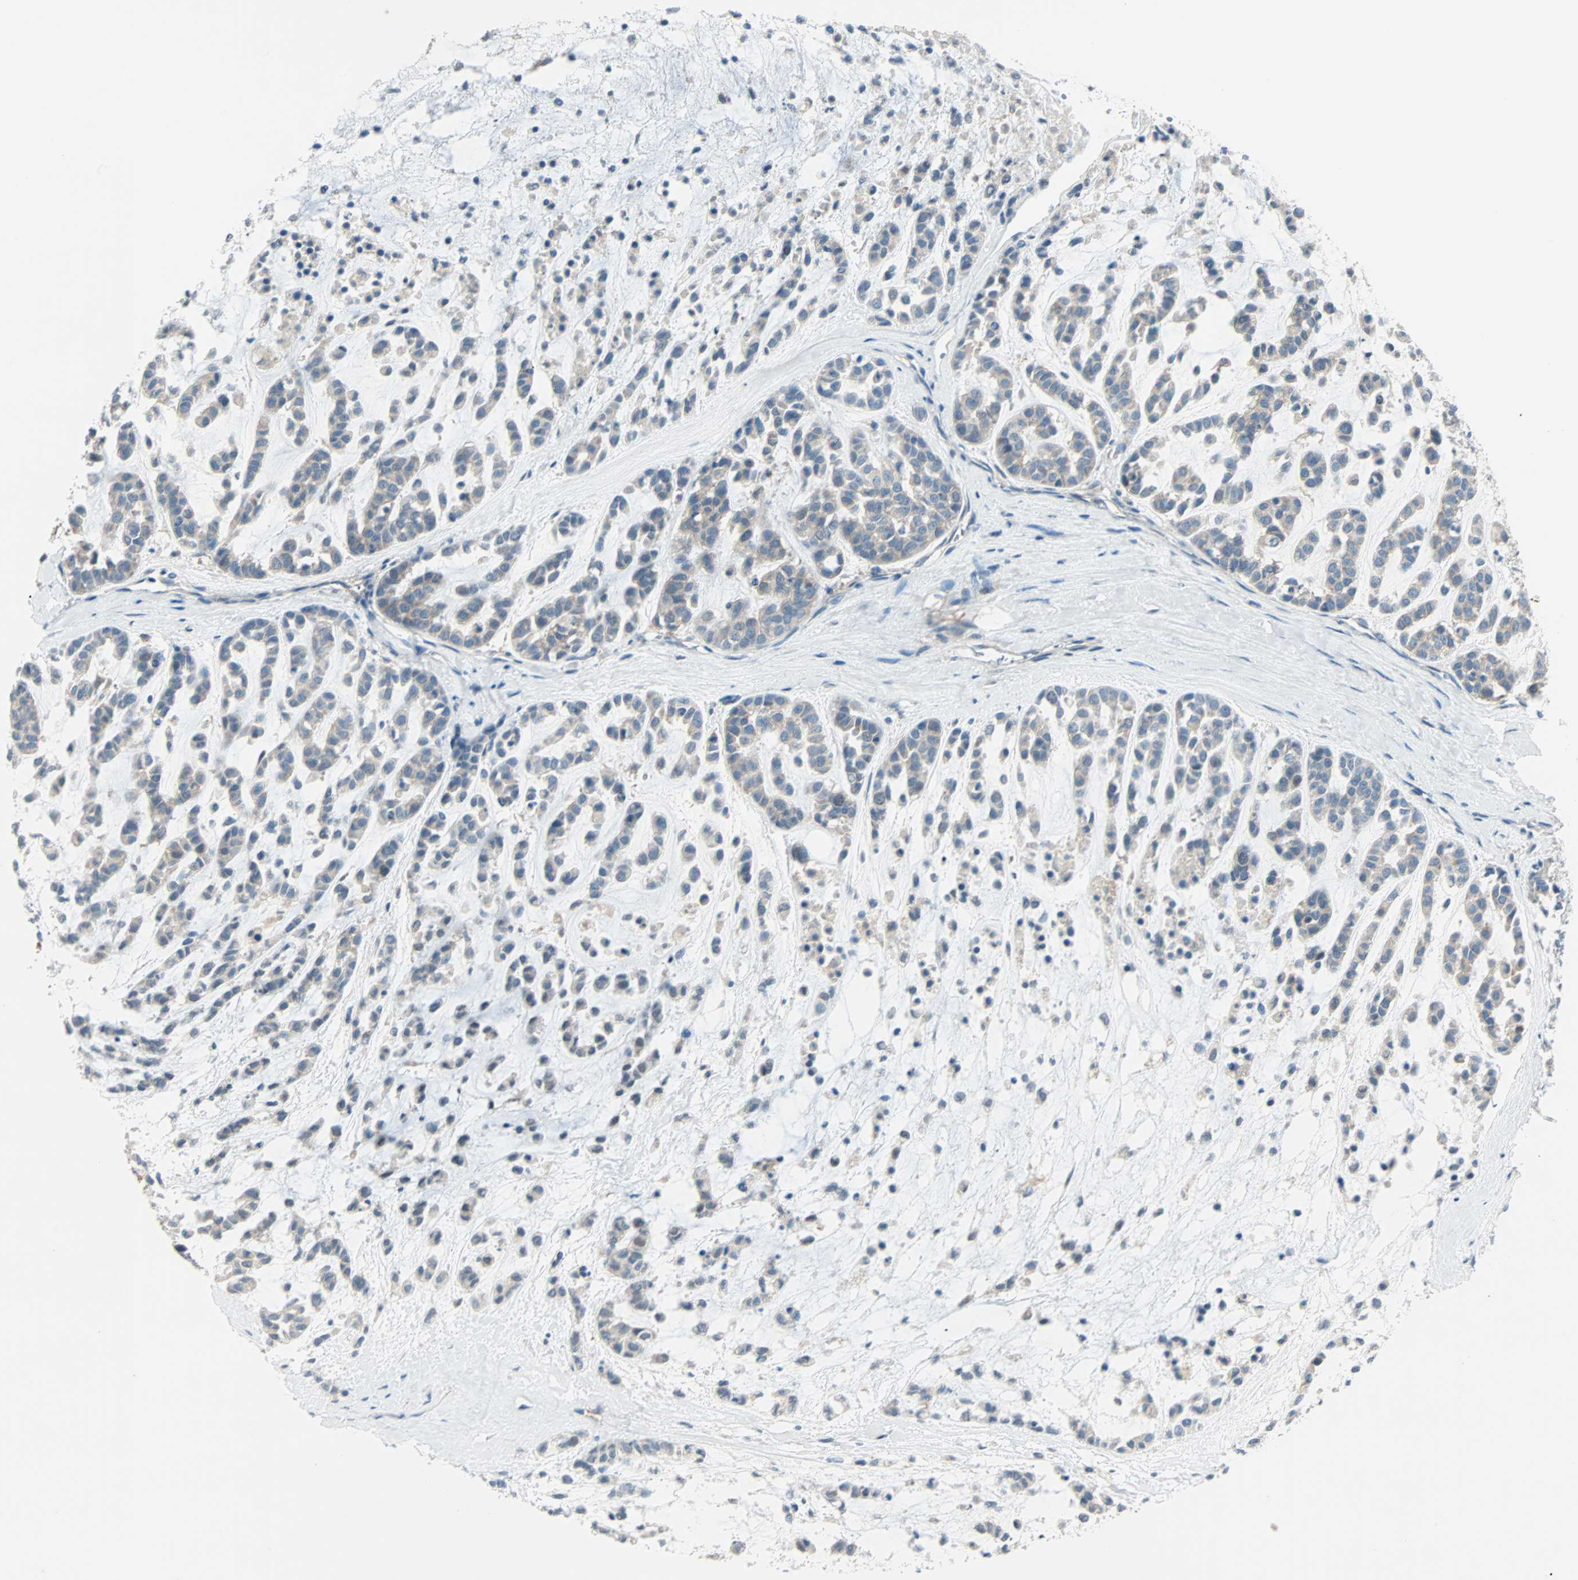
{"staining": {"intensity": "weak", "quantity": "<25%", "location": "cytoplasmic/membranous"}, "tissue": "head and neck cancer", "cell_type": "Tumor cells", "image_type": "cancer", "snomed": [{"axis": "morphology", "description": "Adenocarcinoma, NOS"}, {"axis": "morphology", "description": "Adenoma, NOS"}, {"axis": "topography", "description": "Head-Neck"}], "caption": "IHC histopathology image of neoplastic tissue: head and neck adenocarcinoma stained with DAB (3,3'-diaminobenzidine) shows no significant protein staining in tumor cells.", "gene": "SMIM8", "patient": {"sex": "female", "age": 55}}